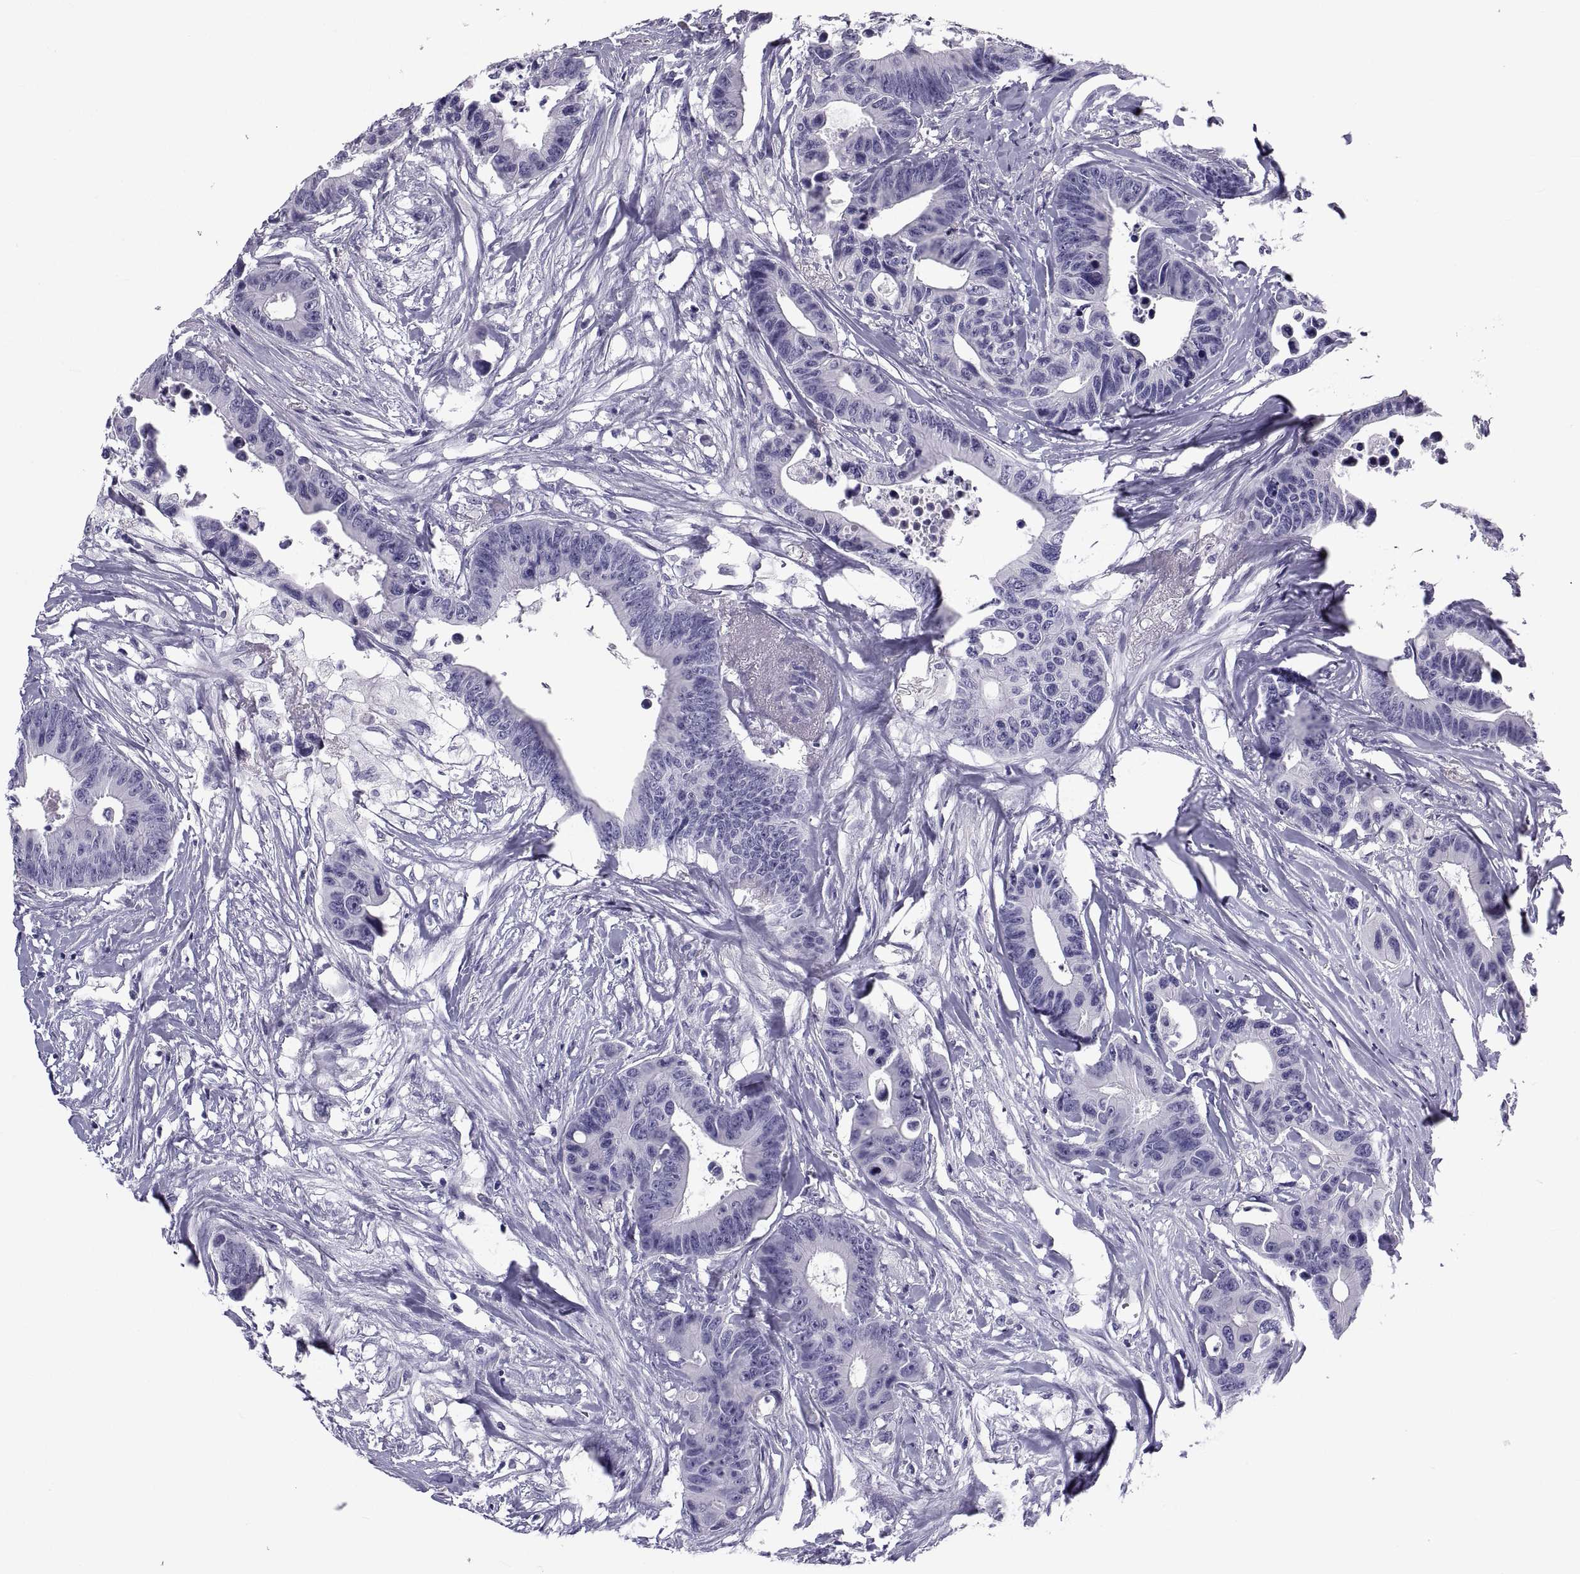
{"staining": {"intensity": "negative", "quantity": "none", "location": "none"}, "tissue": "colorectal cancer", "cell_type": "Tumor cells", "image_type": "cancer", "snomed": [{"axis": "morphology", "description": "Adenocarcinoma, NOS"}, {"axis": "topography", "description": "Colon"}], "caption": "High power microscopy micrograph of an immunohistochemistry micrograph of adenocarcinoma (colorectal), revealing no significant positivity in tumor cells. (DAB (3,3'-diaminobenzidine) immunohistochemistry, high magnification).", "gene": "NPTX2", "patient": {"sex": "female", "age": 87}}